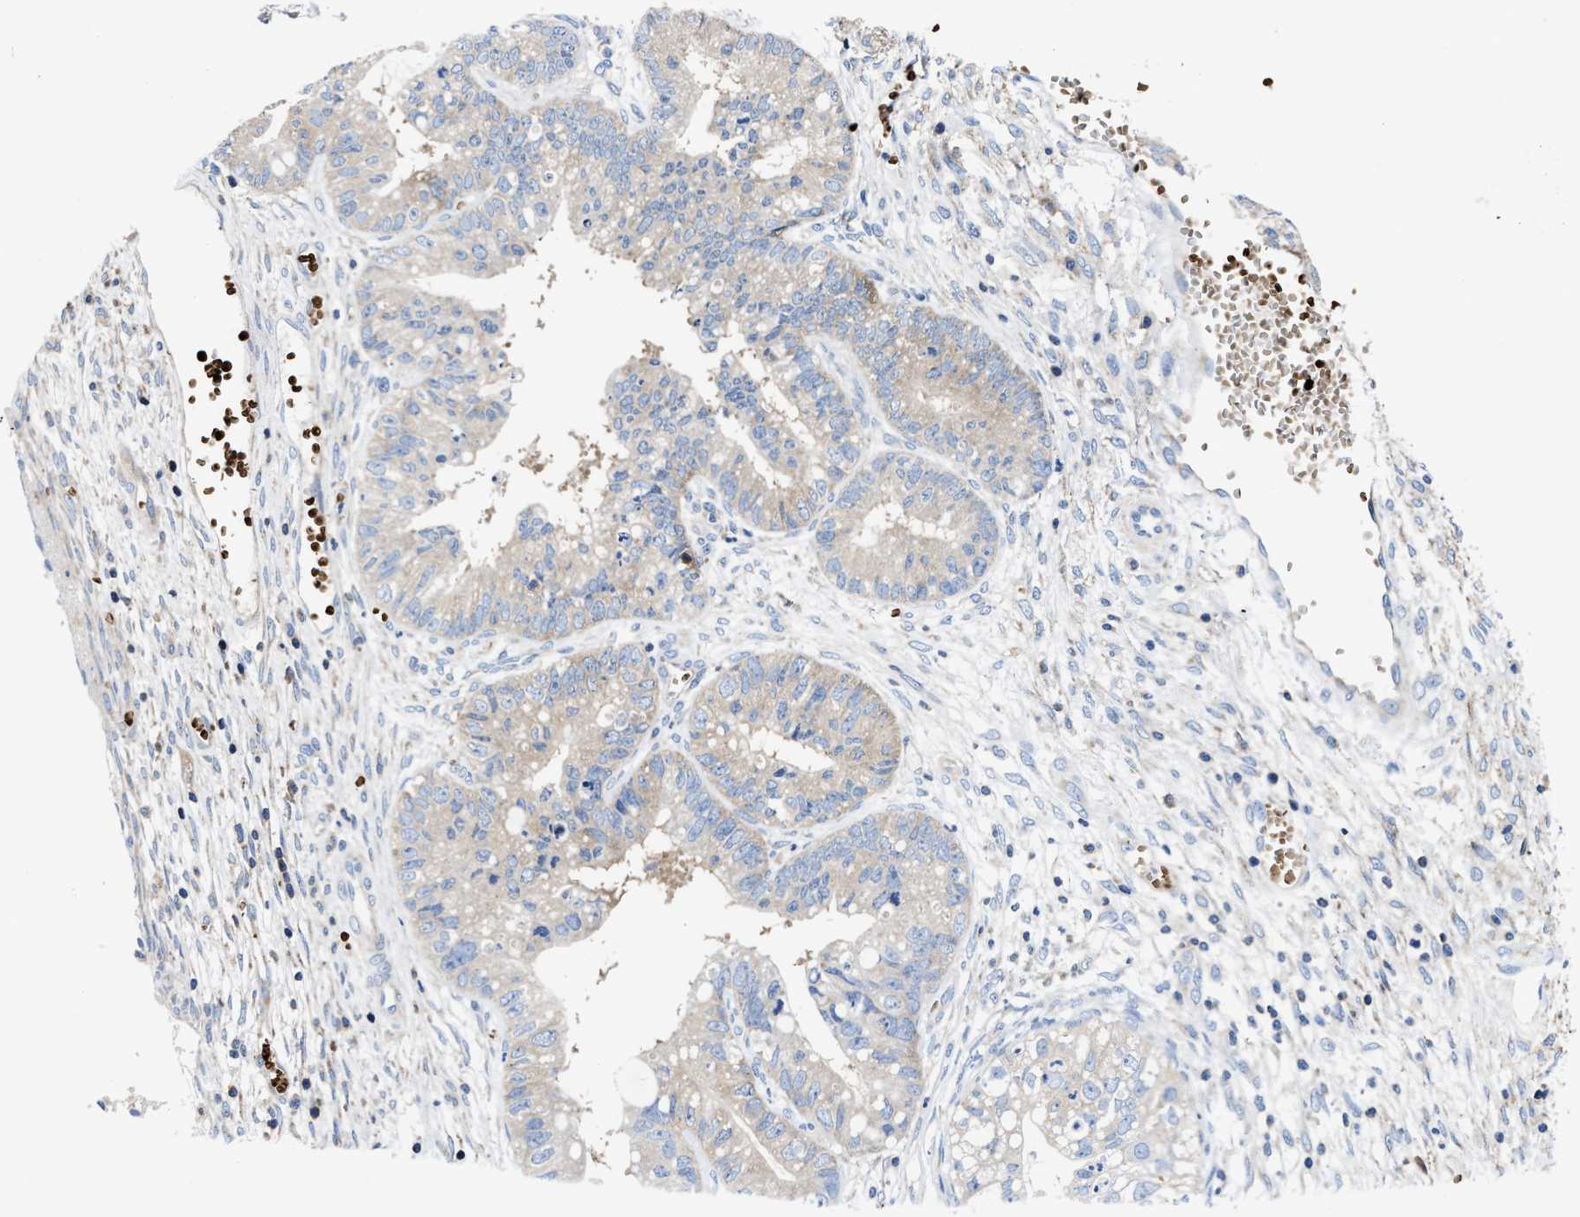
{"staining": {"intensity": "negative", "quantity": "none", "location": "none"}, "tissue": "cervical cancer", "cell_type": "Tumor cells", "image_type": "cancer", "snomed": [{"axis": "morphology", "description": "Adenocarcinoma, NOS"}, {"axis": "topography", "description": "Cervix"}], "caption": "An immunohistochemistry image of cervical adenocarcinoma is shown. There is no staining in tumor cells of cervical adenocarcinoma.", "gene": "PHLPP1", "patient": {"sex": "female", "age": 44}}